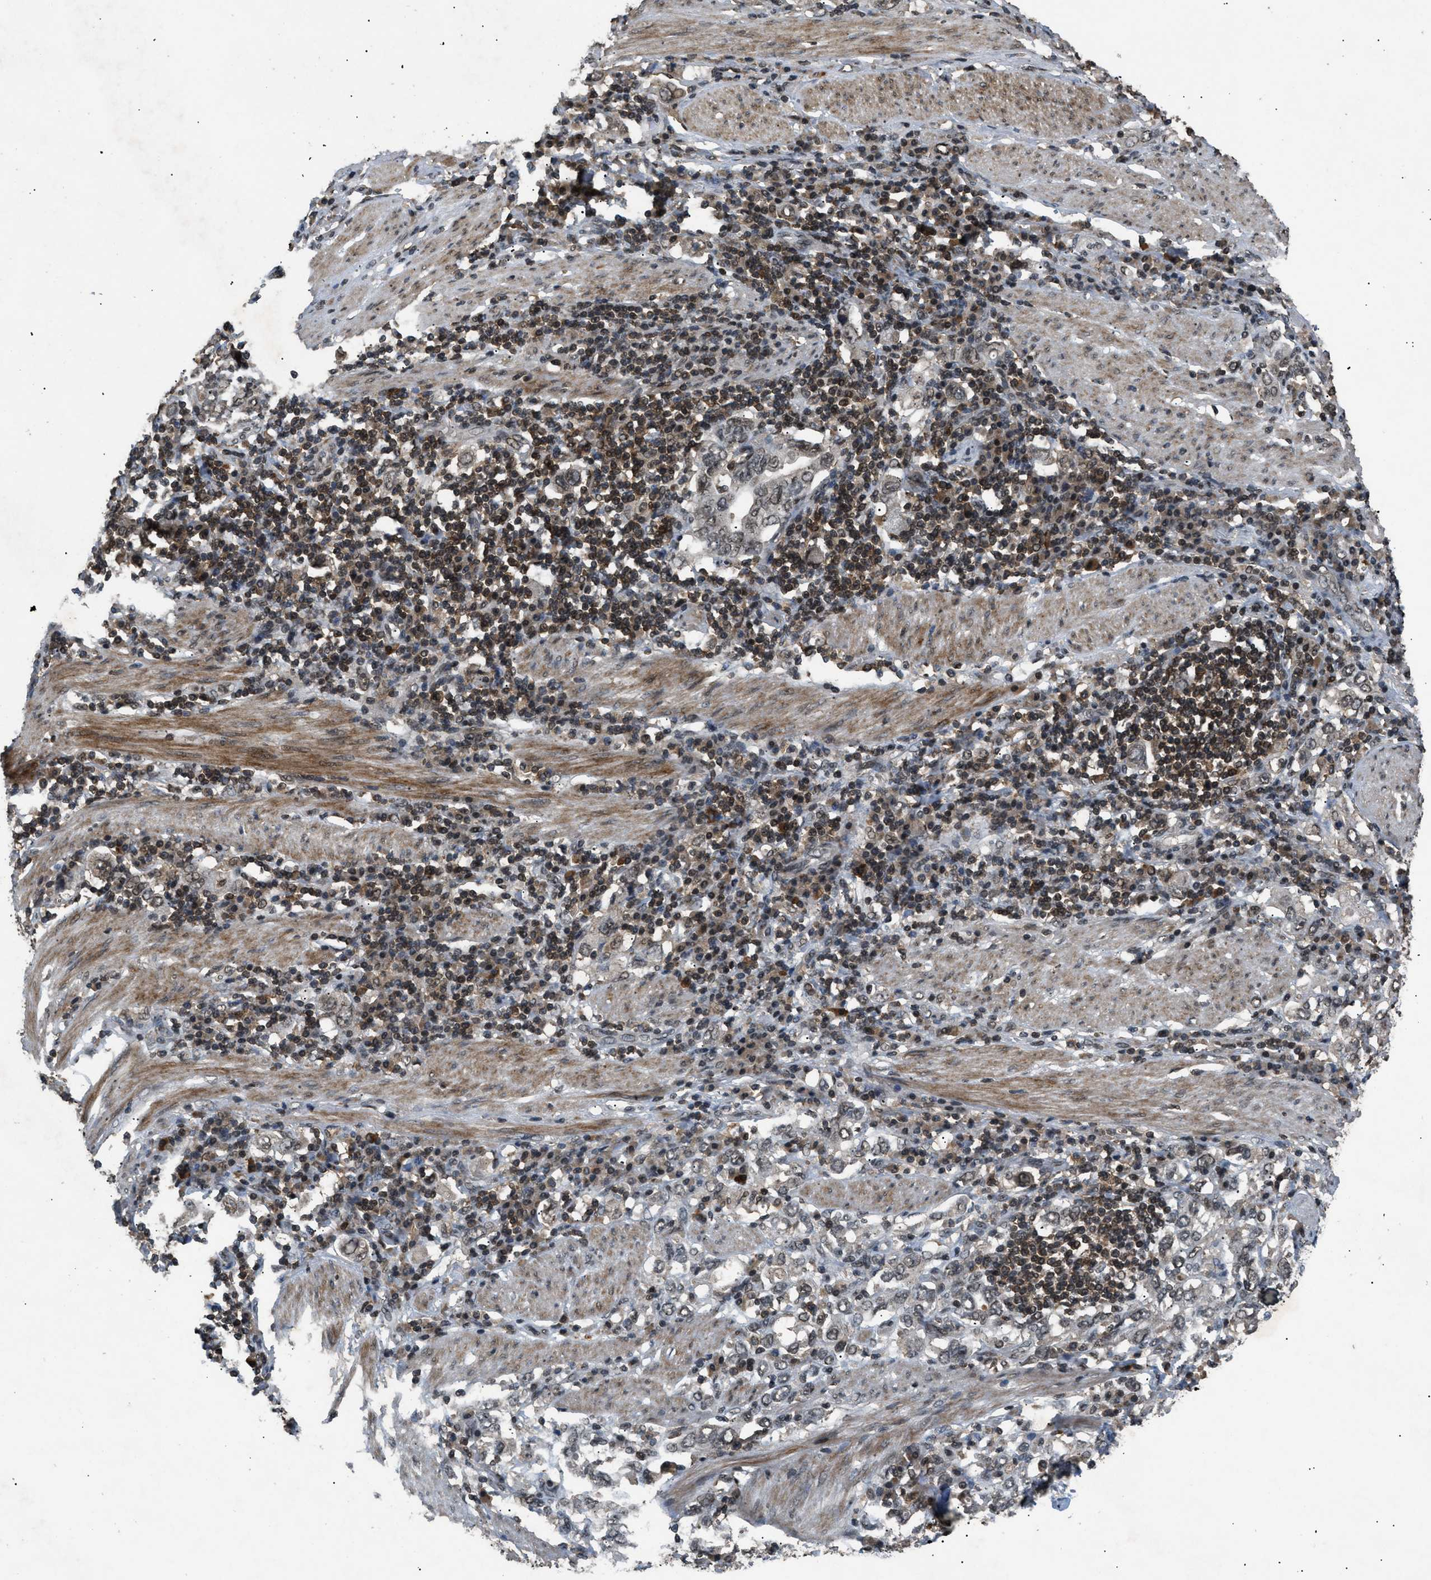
{"staining": {"intensity": "weak", "quantity": ">75%", "location": "nuclear"}, "tissue": "stomach cancer", "cell_type": "Tumor cells", "image_type": "cancer", "snomed": [{"axis": "morphology", "description": "Adenocarcinoma, NOS"}, {"axis": "topography", "description": "Stomach, upper"}], "caption": "Weak nuclear staining for a protein is seen in about >75% of tumor cells of stomach adenocarcinoma using immunohistochemistry.", "gene": "RBM5", "patient": {"sex": "male", "age": 62}}